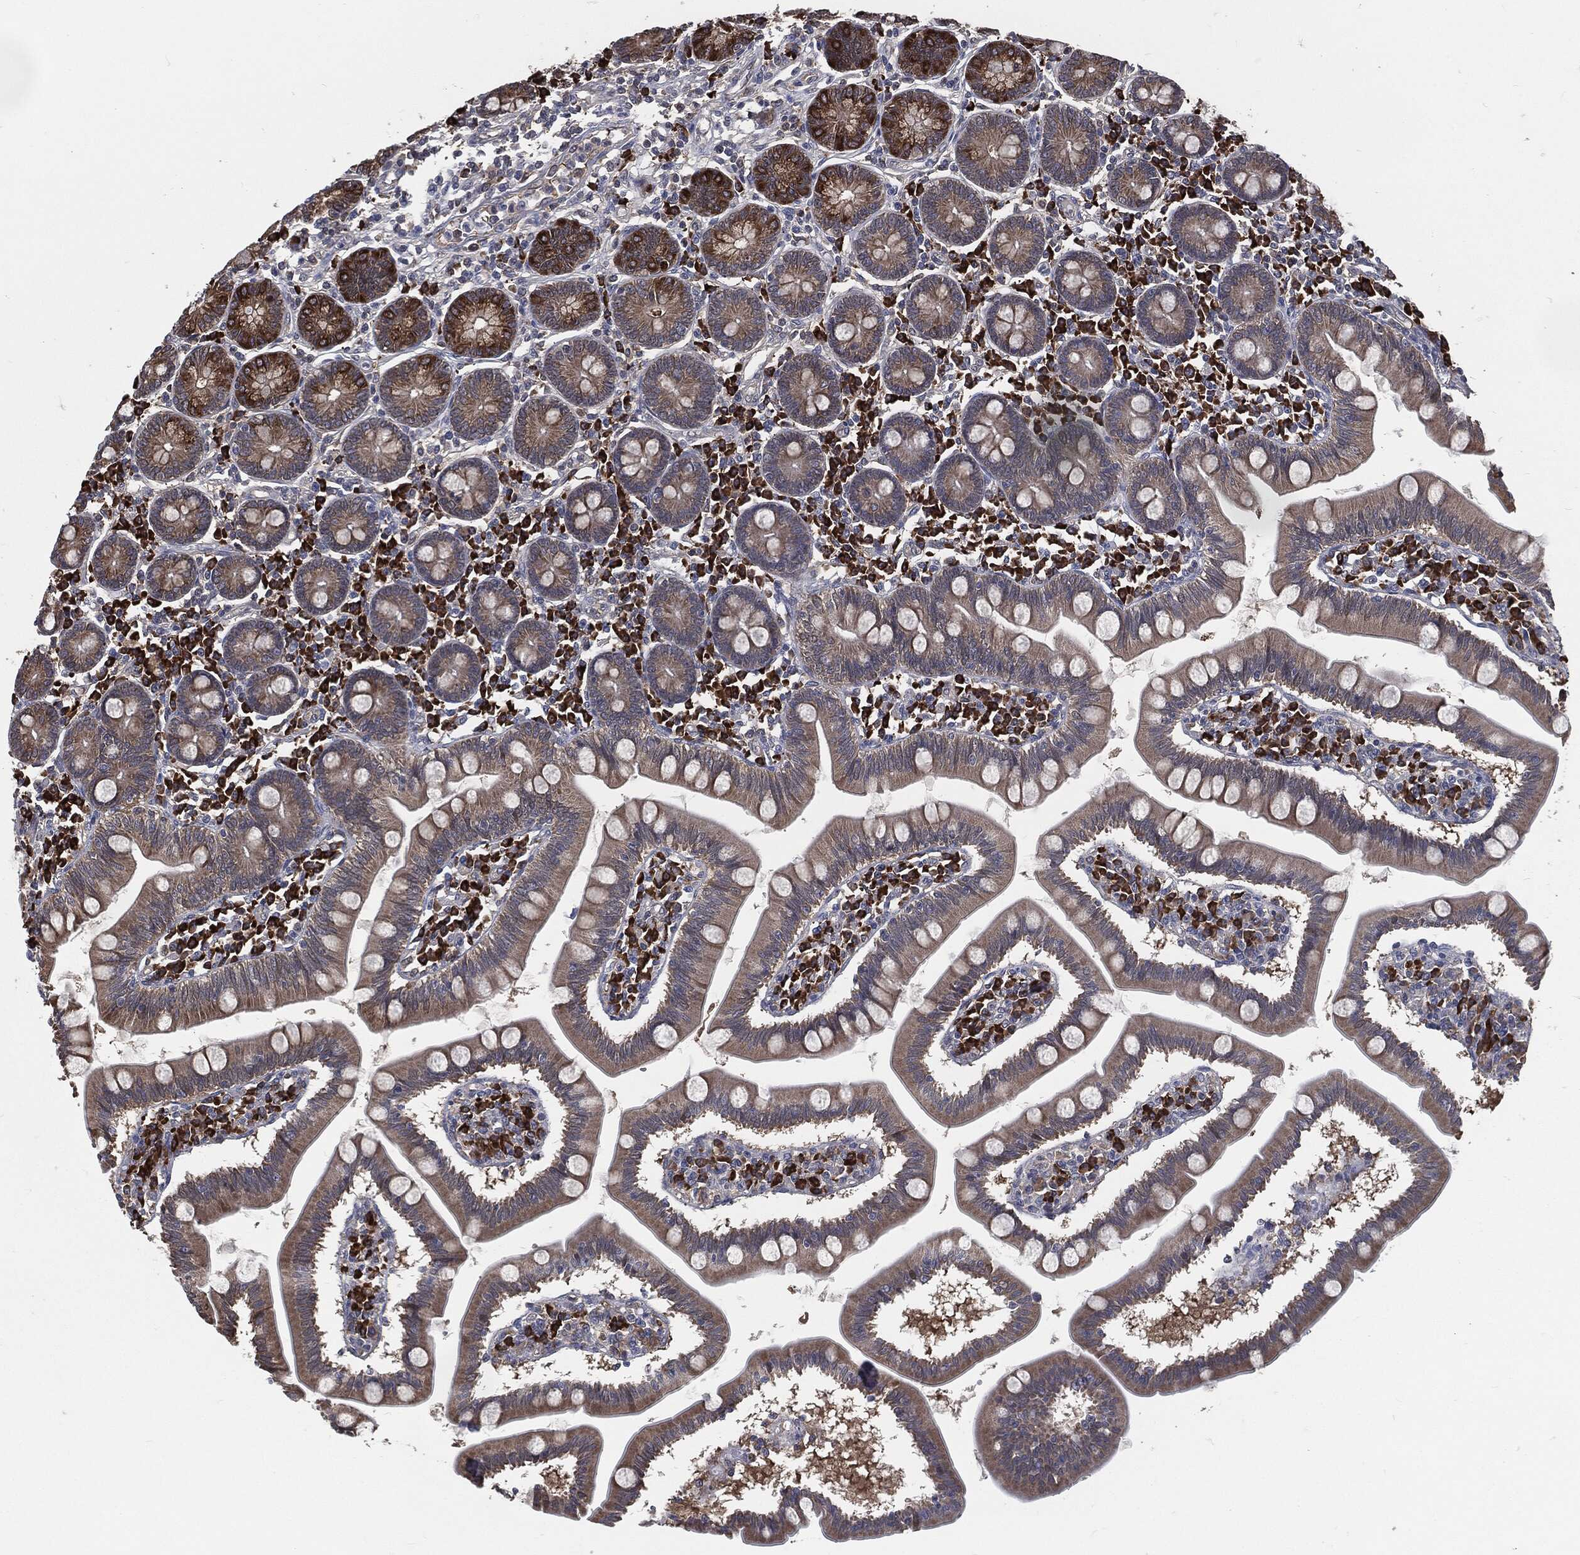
{"staining": {"intensity": "strong", "quantity": "<25%", "location": "cytoplasmic/membranous"}, "tissue": "small intestine", "cell_type": "Glandular cells", "image_type": "normal", "snomed": [{"axis": "morphology", "description": "Normal tissue, NOS"}, {"axis": "topography", "description": "Small intestine"}], "caption": "DAB immunohistochemical staining of unremarkable small intestine reveals strong cytoplasmic/membranous protein positivity in approximately <25% of glandular cells.", "gene": "PRDX4", "patient": {"sex": "male", "age": 88}}